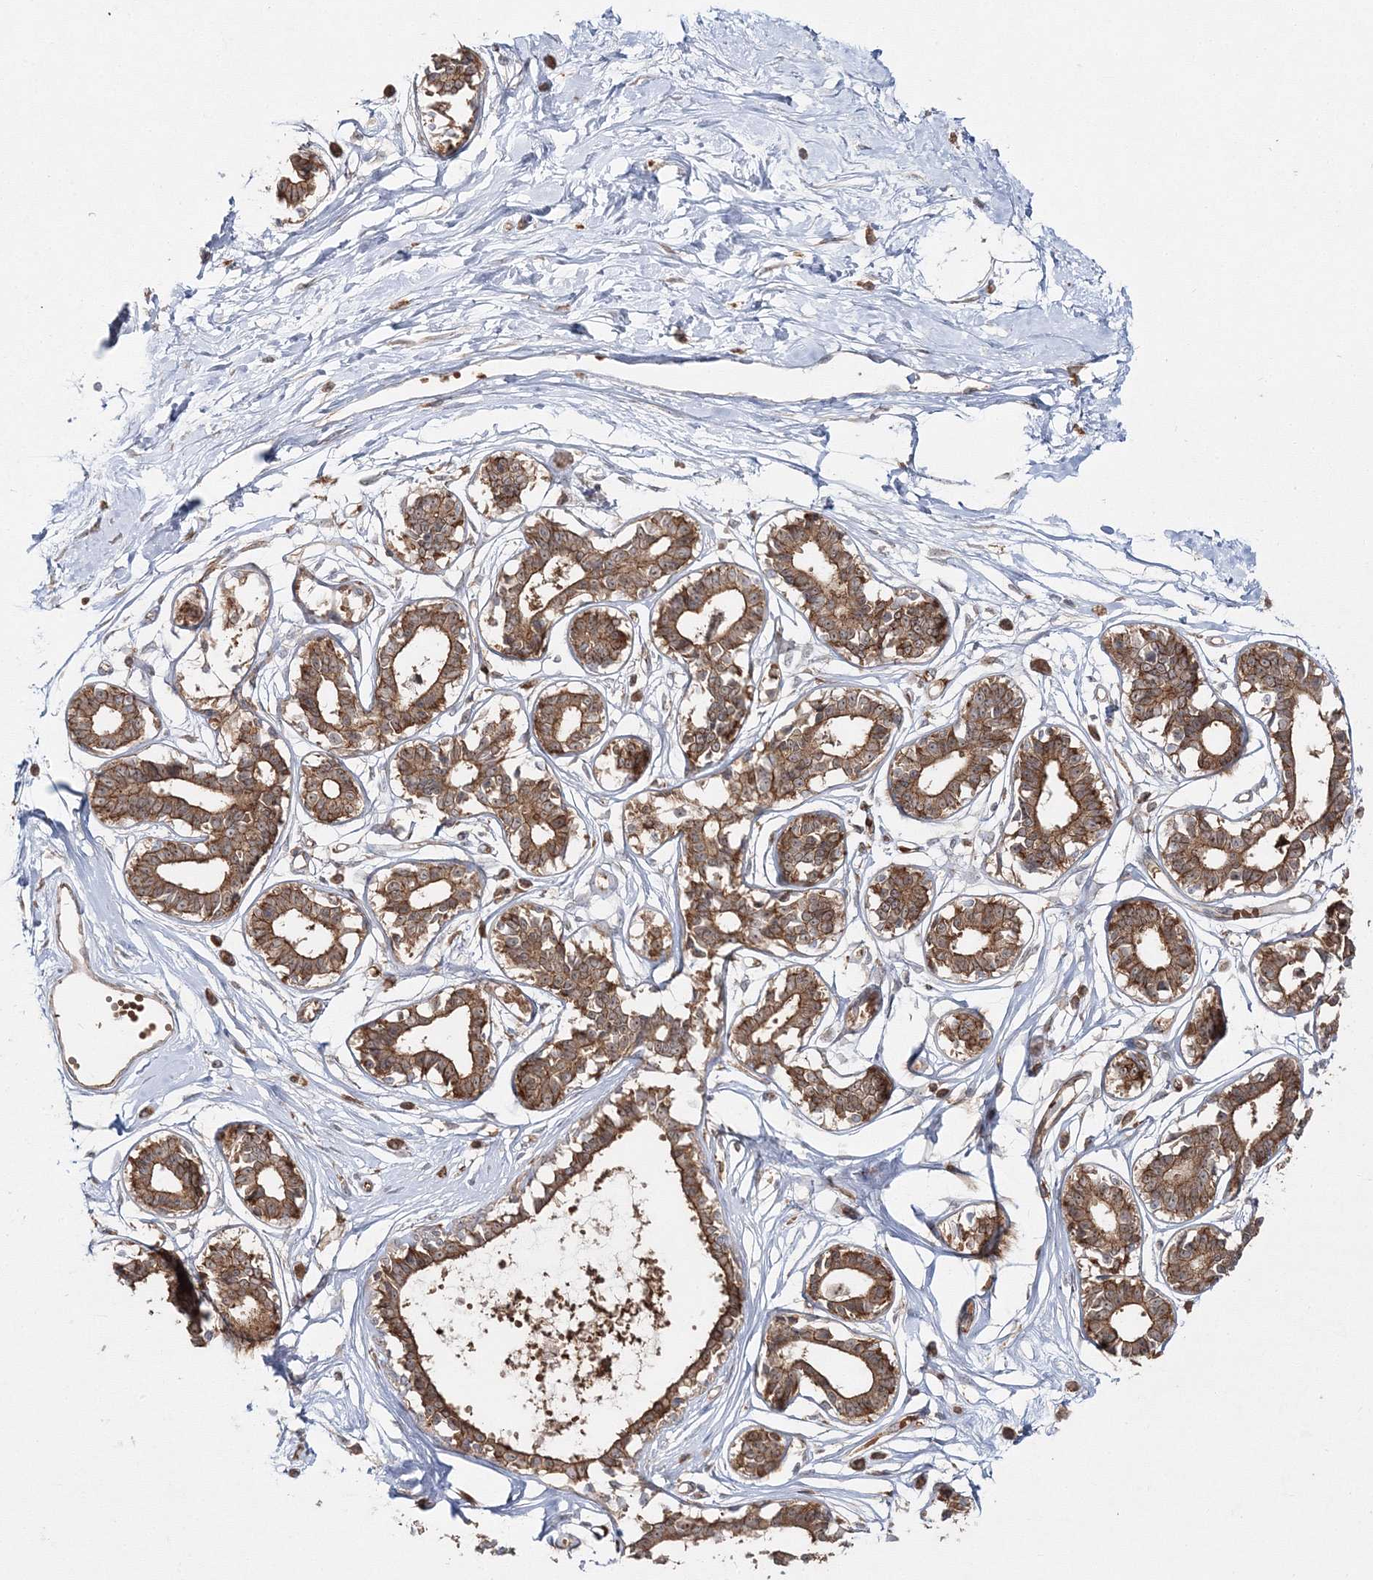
{"staining": {"intensity": "negative", "quantity": "none", "location": "none"}, "tissue": "breast", "cell_type": "Adipocytes", "image_type": "normal", "snomed": [{"axis": "morphology", "description": "Normal tissue, NOS"}, {"axis": "topography", "description": "Breast"}], "caption": "A high-resolution histopathology image shows IHC staining of benign breast, which shows no significant expression in adipocytes.", "gene": "PCBD2", "patient": {"sex": "female", "age": 45}}